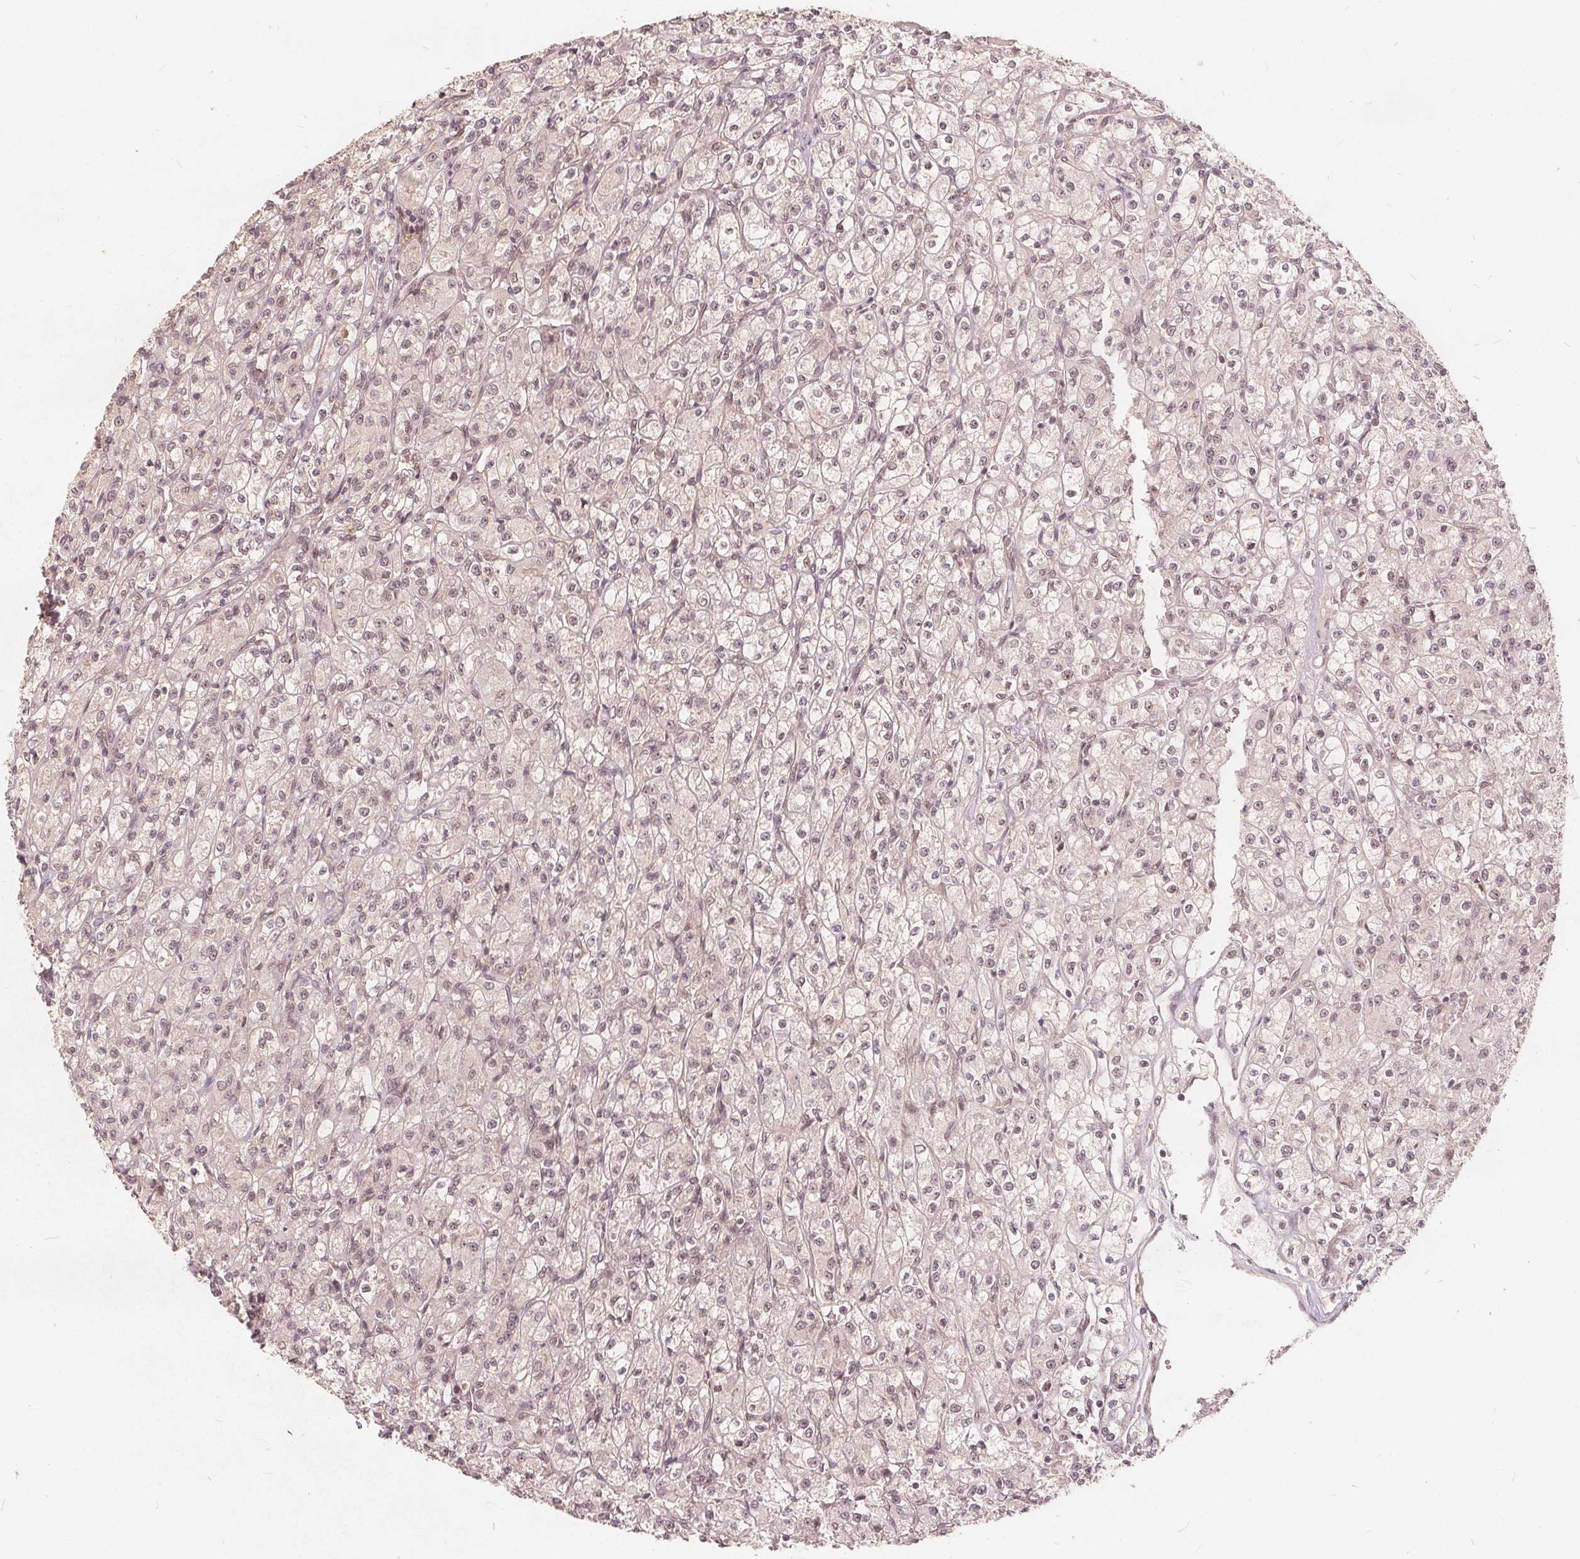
{"staining": {"intensity": "weak", "quantity": "<25%", "location": "nuclear"}, "tissue": "renal cancer", "cell_type": "Tumor cells", "image_type": "cancer", "snomed": [{"axis": "morphology", "description": "Adenocarcinoma, NOS"}, {"axis": "topography", "description": "Kidney"}], "caption": "IHC of human renal adenocarcinoma displays no positivity in tumor cells. (IHC, brightfield microscopy, high magnification).", "gene": "PPP1CB", "patient": {"sex": "female", "age": 70}}